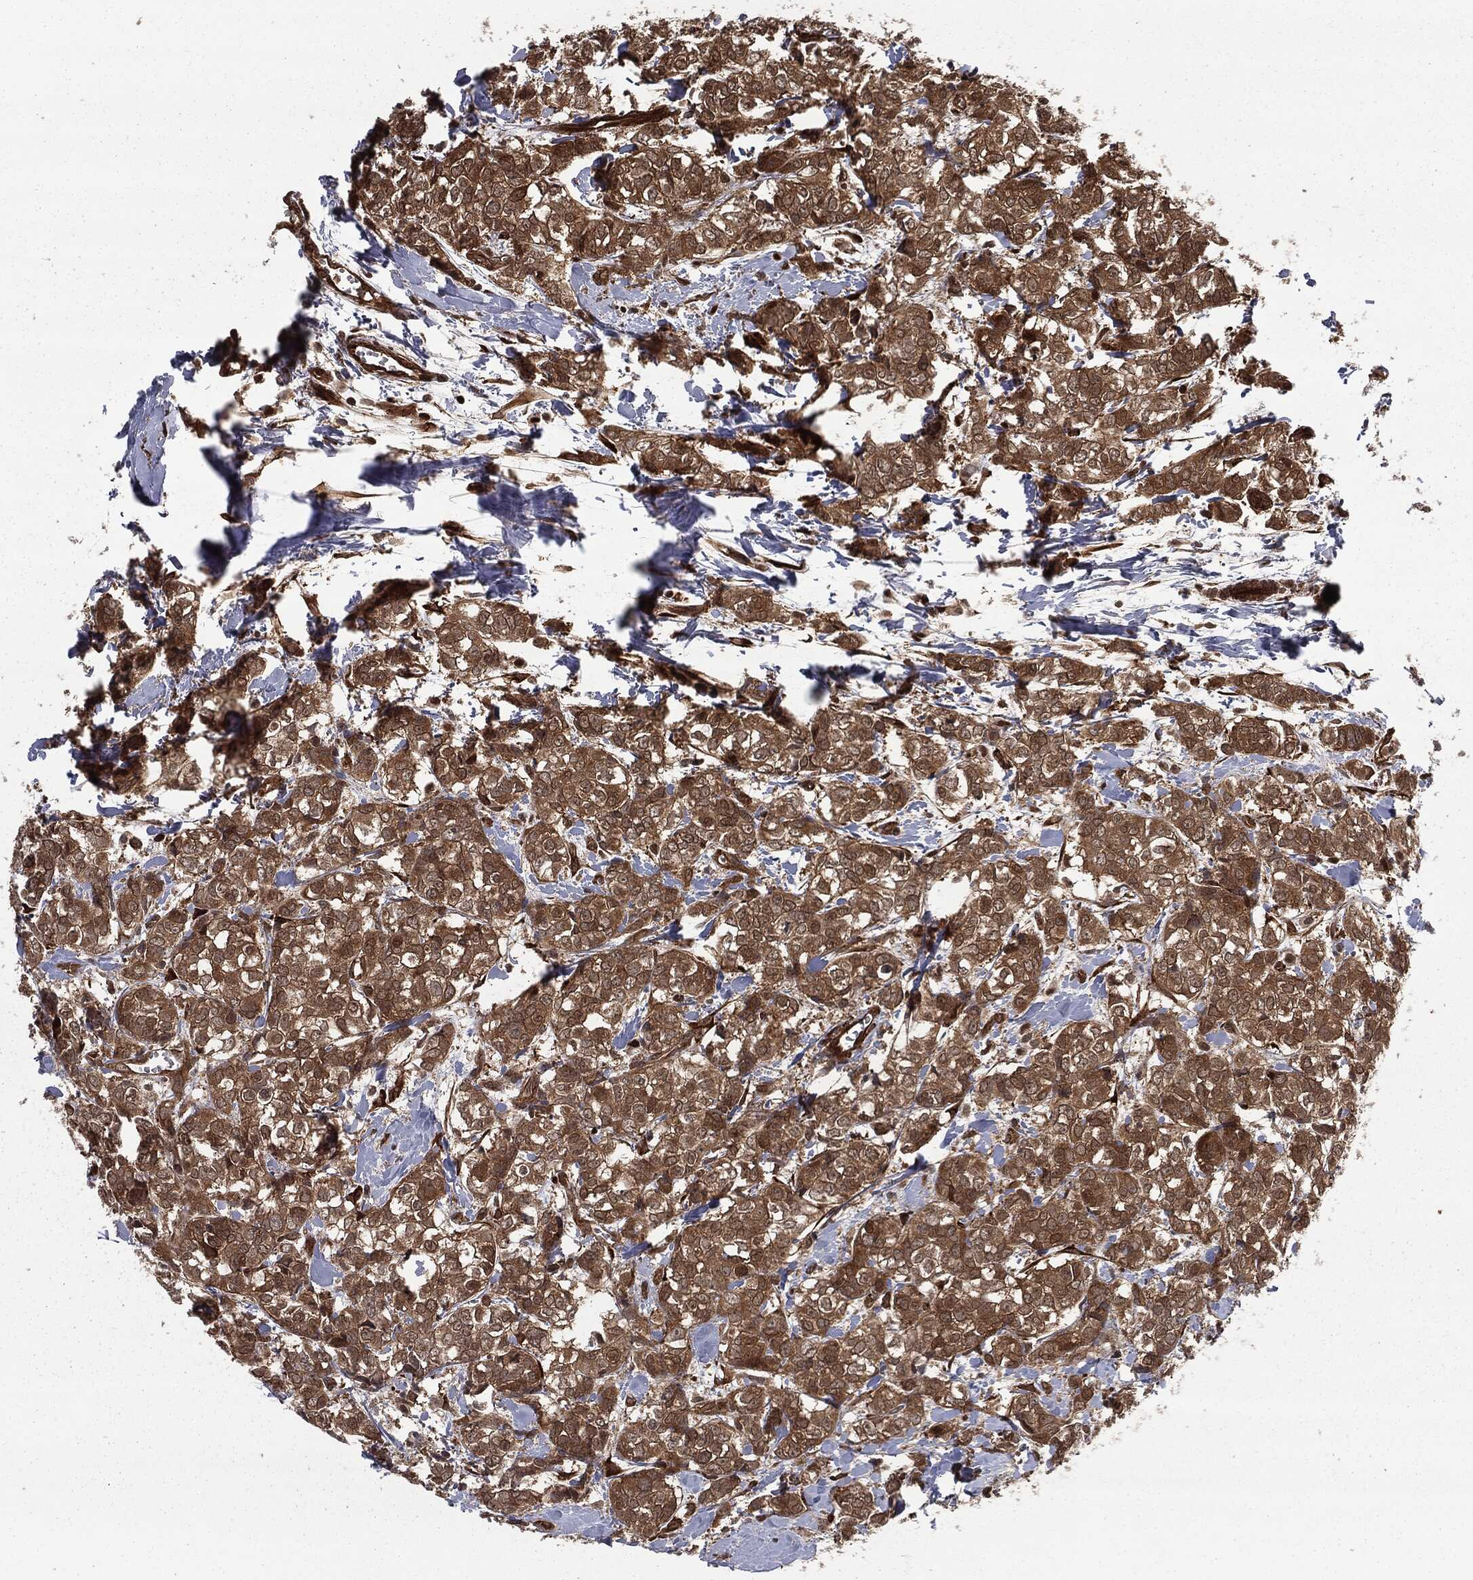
{"staining": {"intensity": "moderate", "quantity": ">75%", "location": "cytoplasmic/membranous"}, "tissue": "breast cancer", "cell_type": "Tumor cells", "image_type": "cancer", "snomed": [{"axis": "morphology", "description": "Duct carcinoma"}, {"axis": "topography", "description": "Breast"}], "caption": "The immunohistochemical stain labels moderate cytoplasmic/membranous expression in tumor cells of breast cancer tissue.", "gene": "RANBP9", "patient": {"sex": "female", "age": 61}}